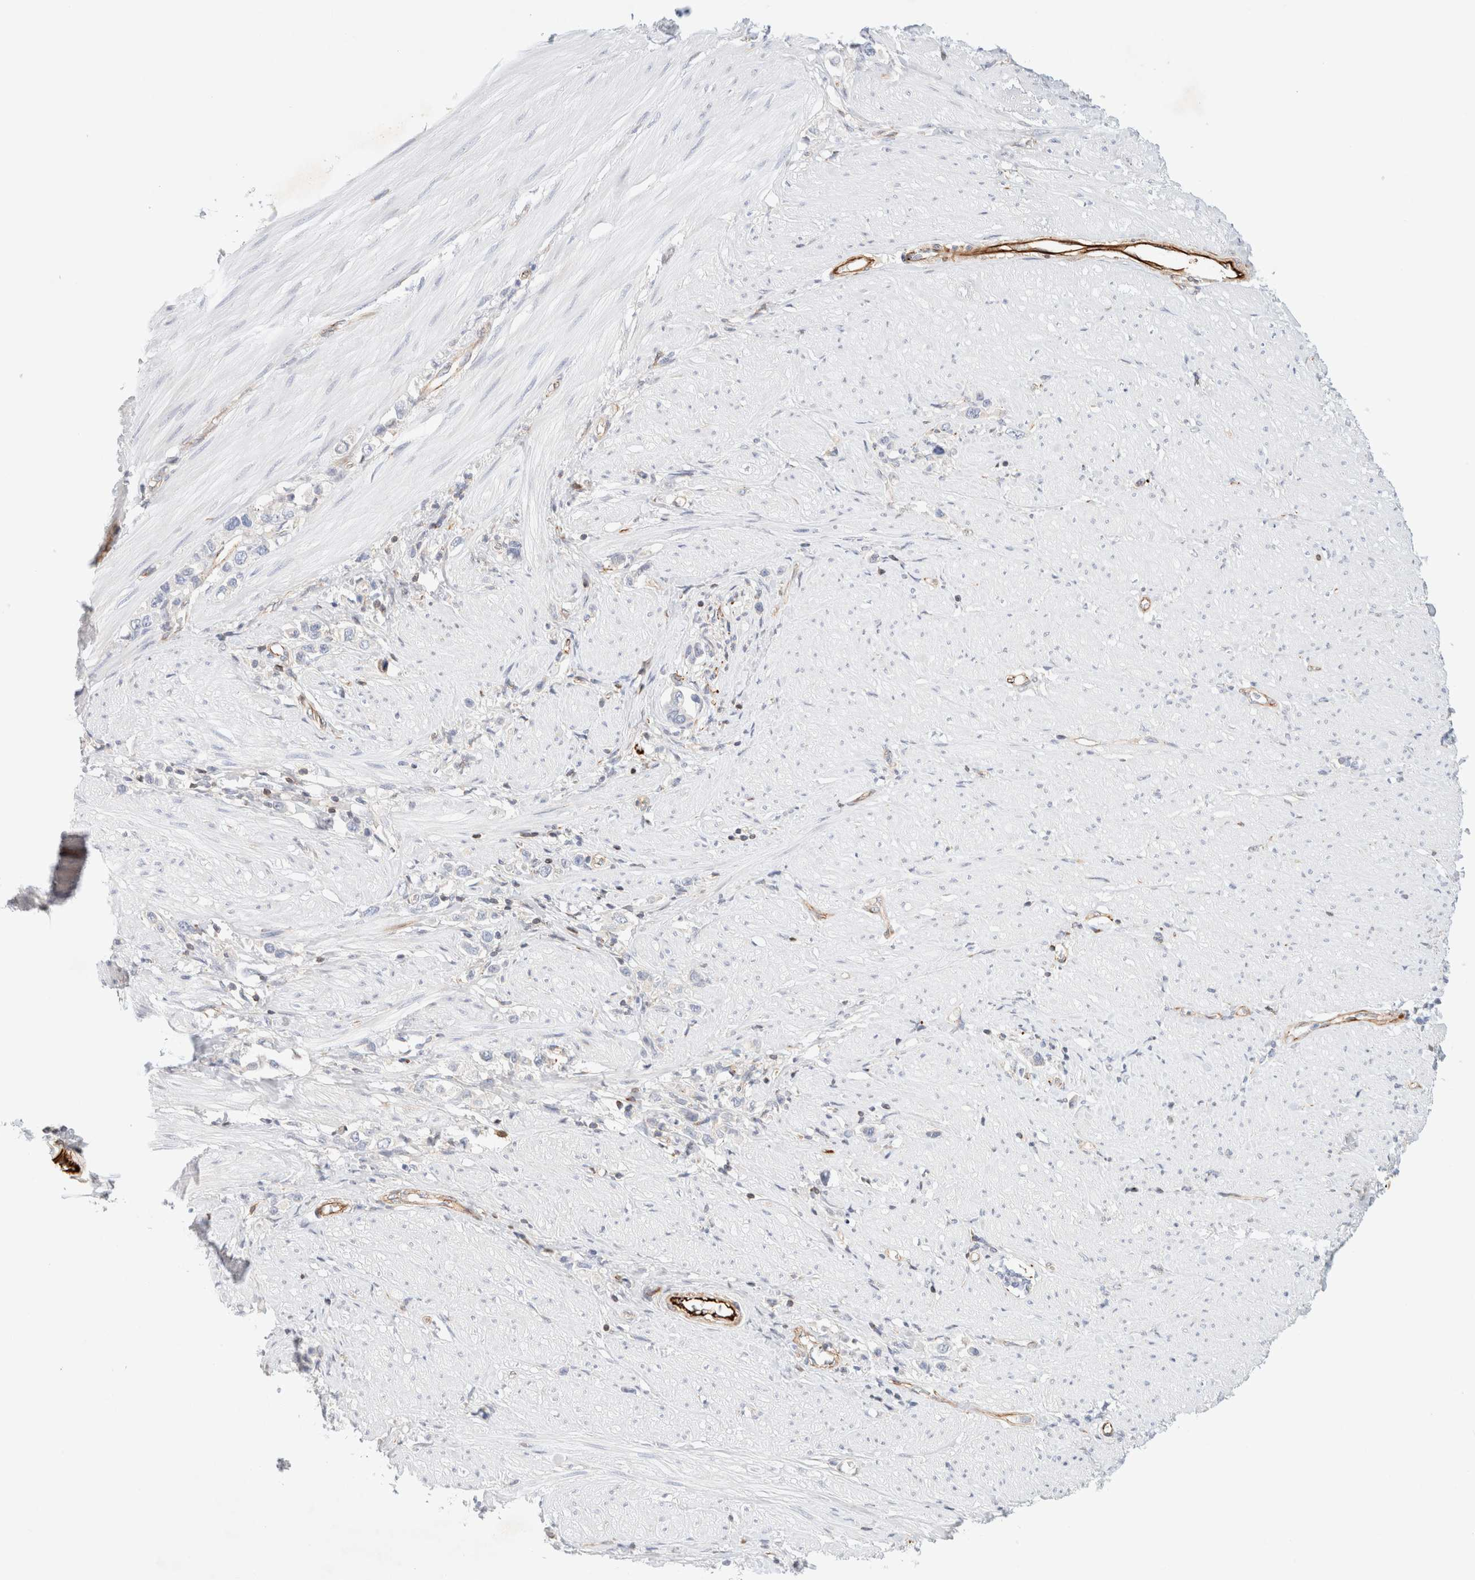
{"staining": {"intensity": "negative", "quantity": "none", "location": "none"}, "tissue": "stomach cancer", "cell_type": "Tumor cells", "image_type": "cancer", "snomed": [{"axis": "morphology", "description": "Adenocarcinoma, NOS"}, {"axis": "topography", "description": "Stomach"}], "caption": "Immunohistochemistry image of adenocarcinoma (stomach) stained for a protein (brown), which demonstrates no positivity in tumor cells. The staining is performed using DAB (3,3'-diaminobenzidine) brown chromogen with nuclei counter-stained in using hematoxylin.", "gene": "SLC25A48", "patient": {"sex": "female", "age": 65}}